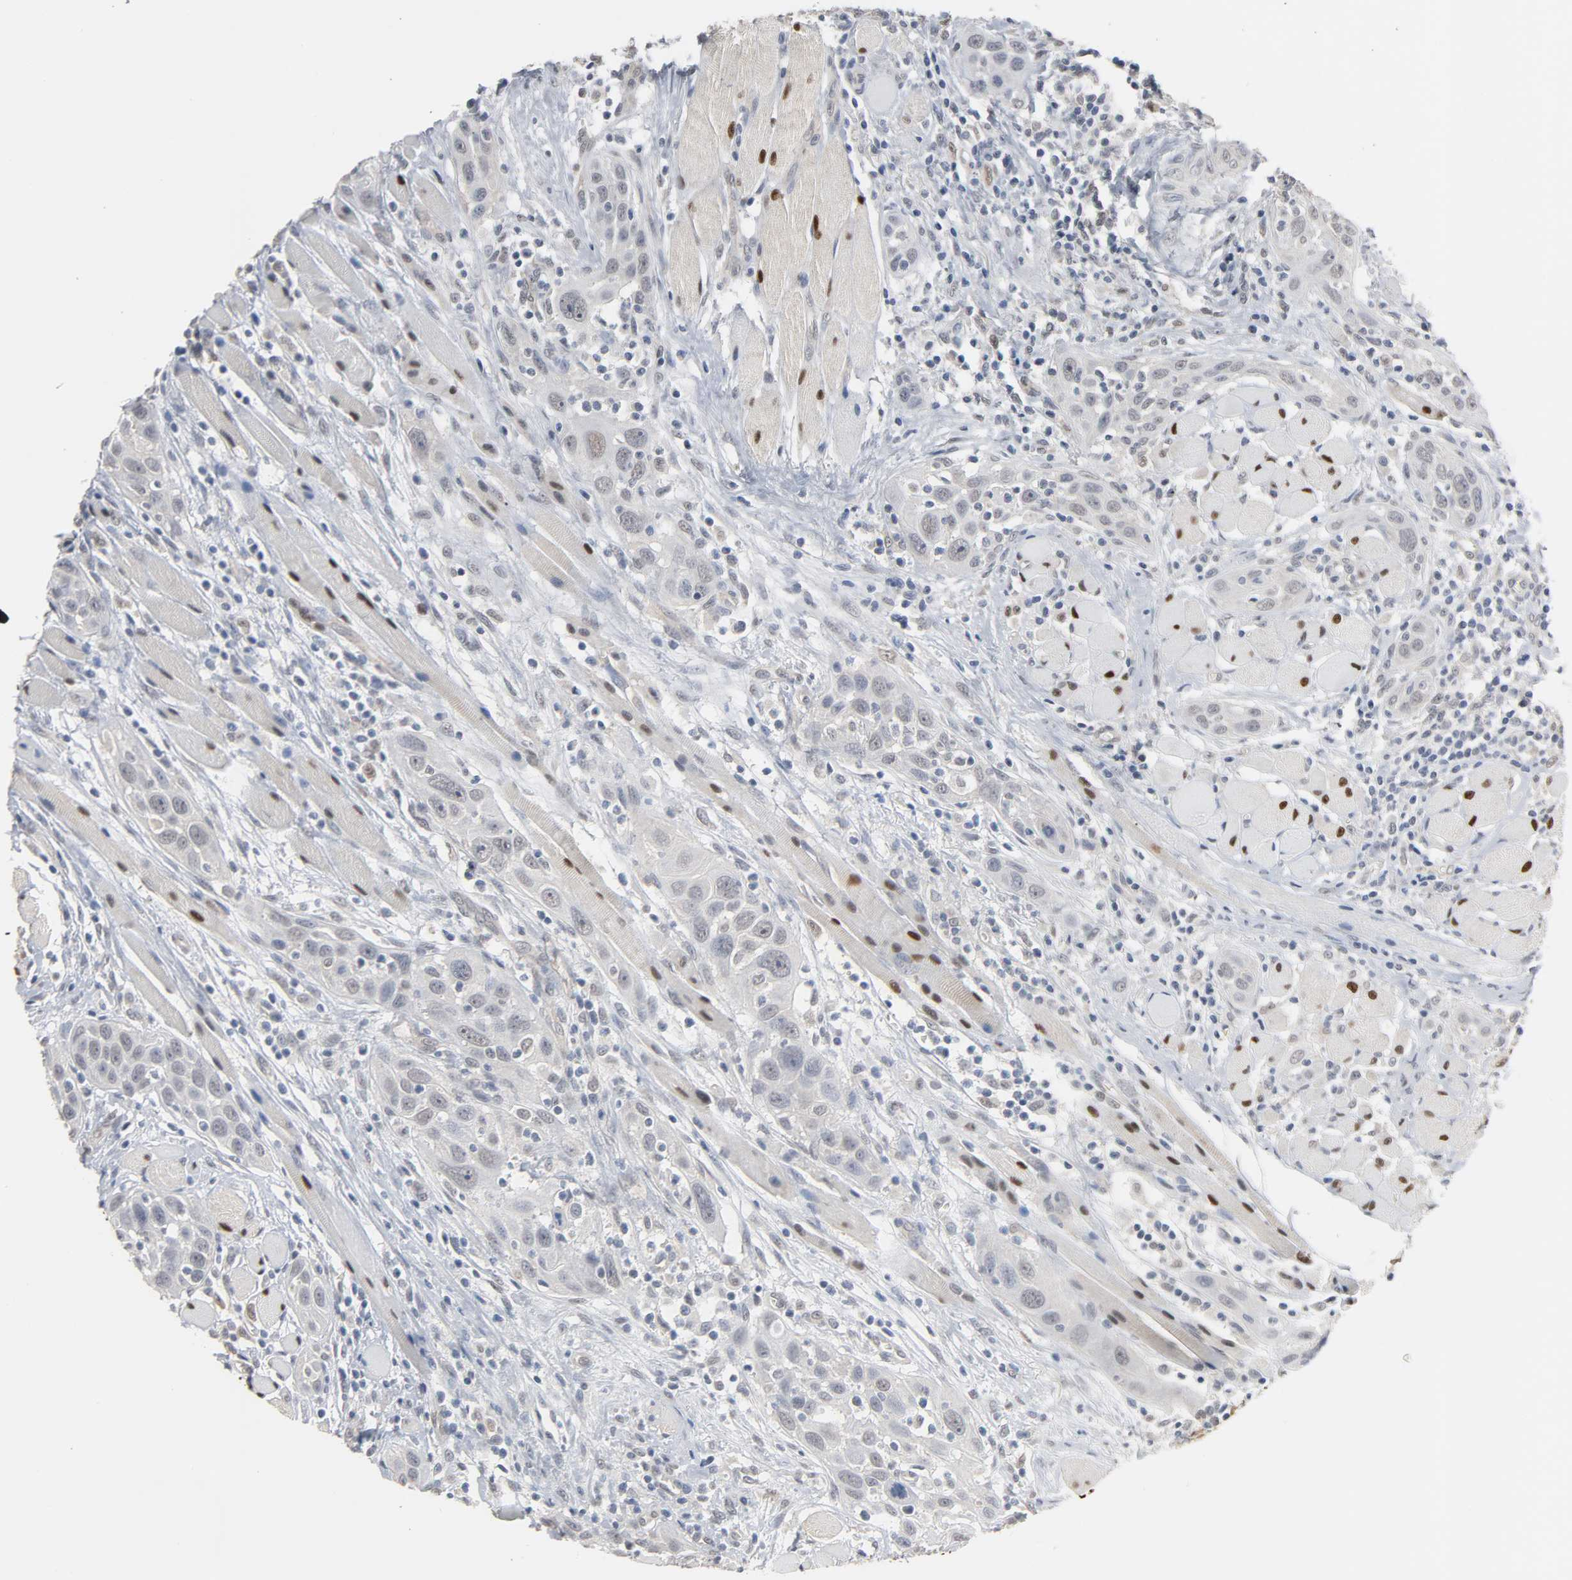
{"staining": {"intensity": "negative", "quantity": "none", "location": "none"}, "tissue": "head and neck cancer", "cell_type": "Tumor cells", "image_type": "cancer", "snomed": [{"axis": "morphology", "description": "Squamous cell carcinoma, NOS"}, {"axis": "topography", "description": "Oral tissue"}, {"axis": "topography", "description": "Head-Neck"}], "caption": "Immunohistochemistry of head and neck squamous cell carcinoma reveals no expression in tumor cells.", "gene": "ACSS2", "patient": {"sex": "female", "age": 50}}